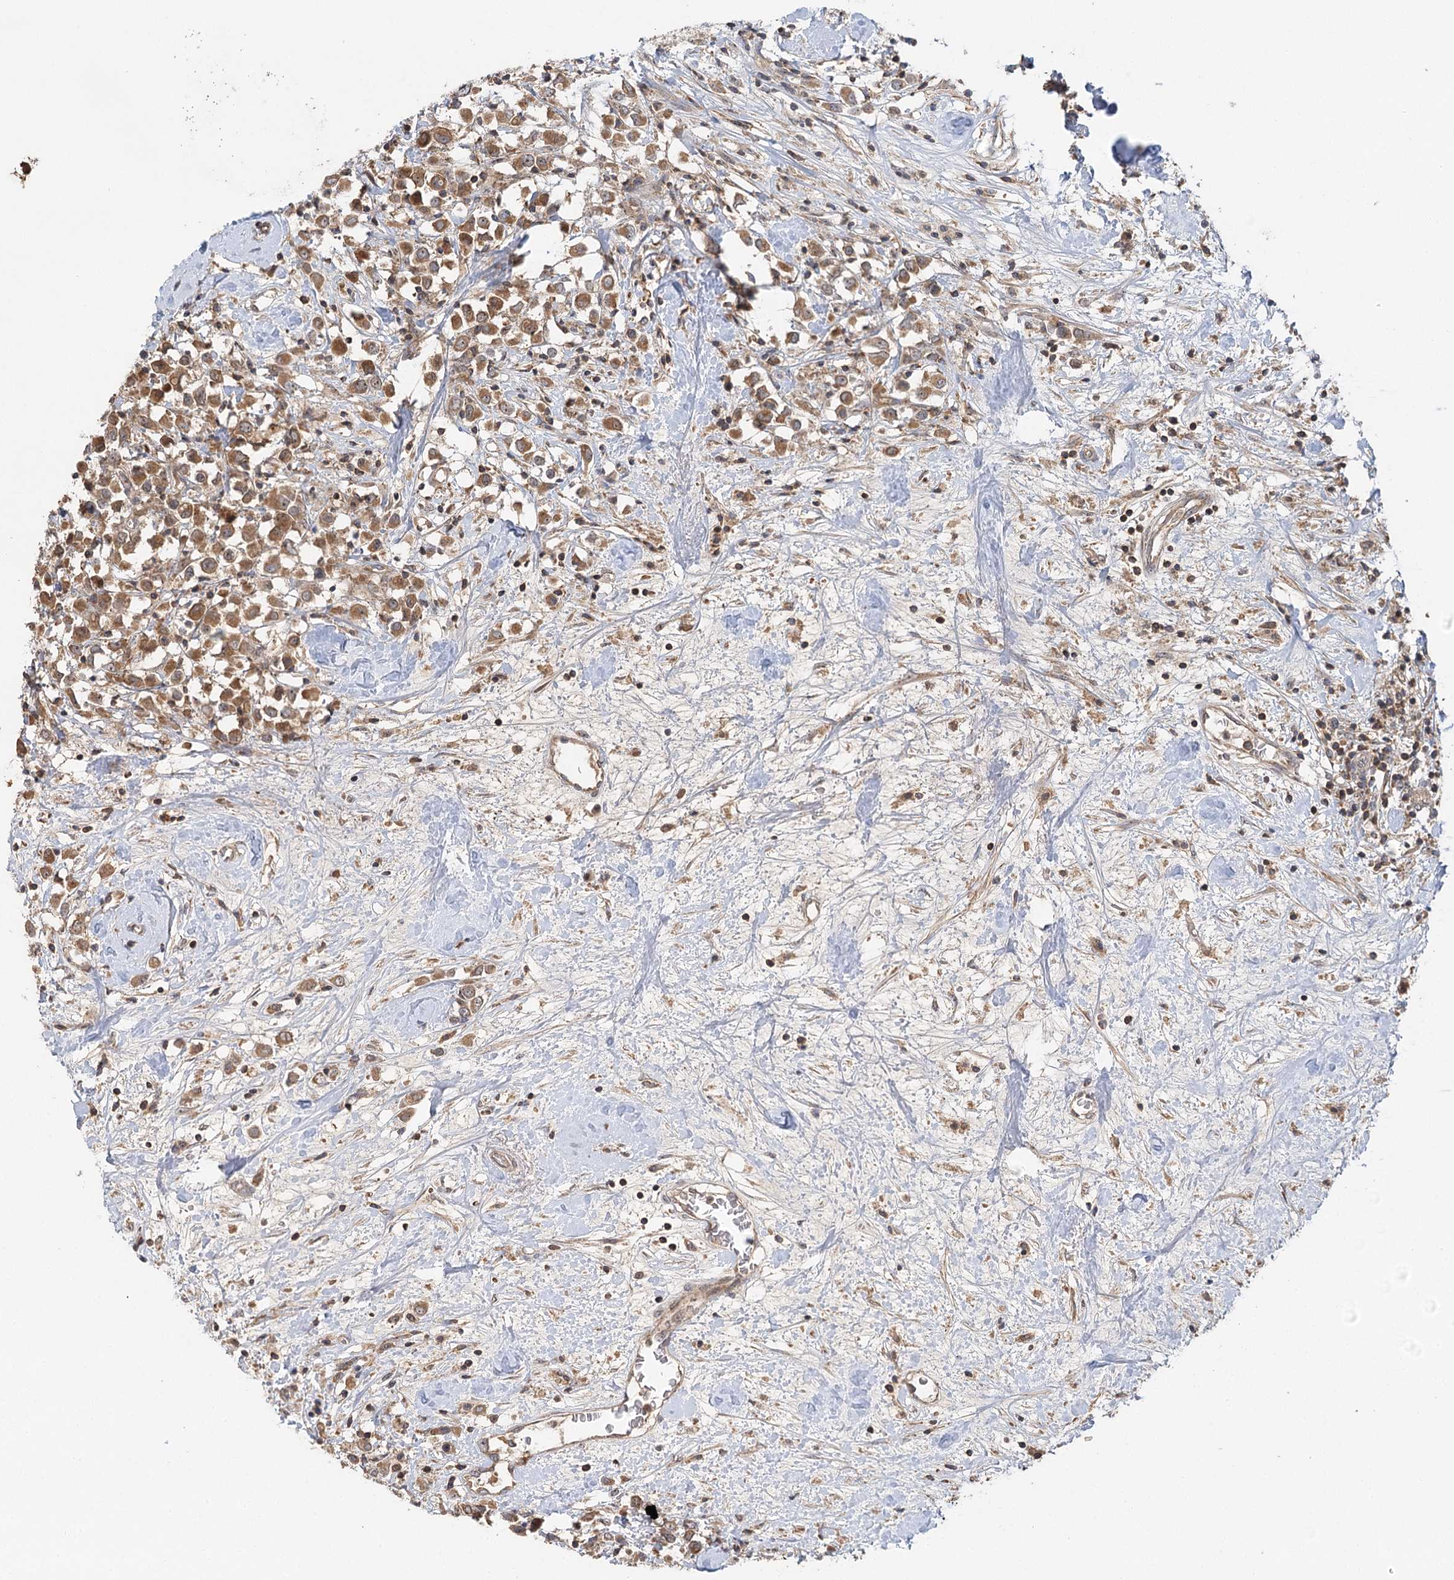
{"staining": {"intensity": "moderate", "quantity": ">75%", "location": "cytoplasmic/membranous,nuclear"}, "tissue": "breast cancer", "cell_type": "Tumor cells", "image_type": "cancer", "snomed": [{"axis": "morphology", "description": "Duct carcinoma"}, {"axis": "topography", "description": "Breast"}], "caption": "Protein staining of breast invasive ductal carcinoma tissue reveals moderate cytoplasmic/membranous and nuclear staining in approximately >75% of tumor cells. (Stains: DAB (3,3'-diaminobenzidine) in brown, nuclei in blue, Microscopy: brightfield microscopy at high magnification).", "gene": "RAPGEF6", "patient": {"sex": "female", "age": 61}}